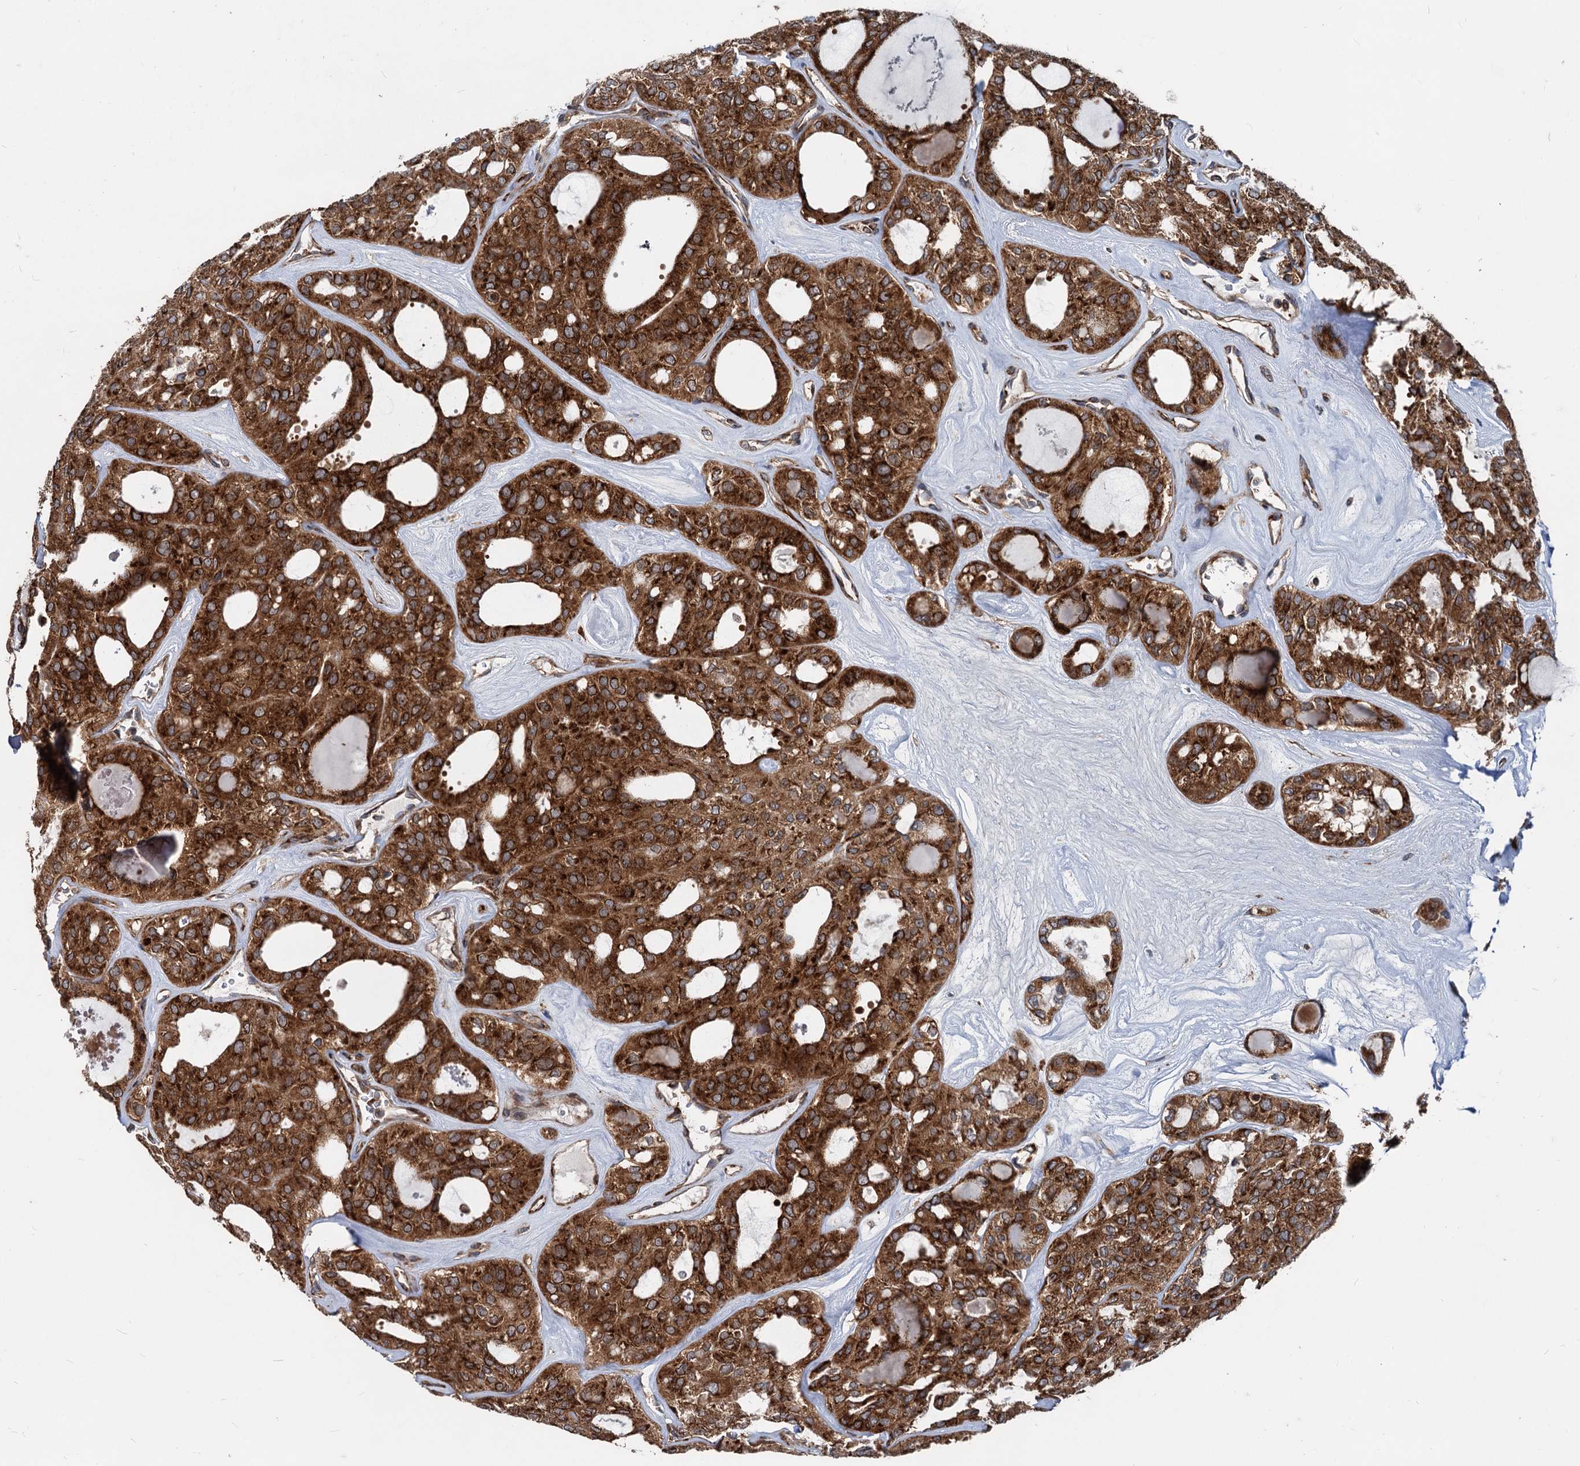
{"staining": {"intensity": "strong", "quantity": ">75%", "location": "cytoplasmic/membranous"}, "tissue": "thyroid cancer", "cell_type": "Tumor cells", "image_type": "cancer", "snomed": [{"axis": "morphology", "description": "Follicular adenoma carcinoma, NOS"}, {"axis": "topography", "description": "Thyroid gland"}], "caption": "Protein analysis of thyroid cancer tissue shows strong cytoplasmic/membranous staining in approximately >75% of tumor cells.", "gene": "STIM1", "patient": {"sex": "male", "age": 75}}